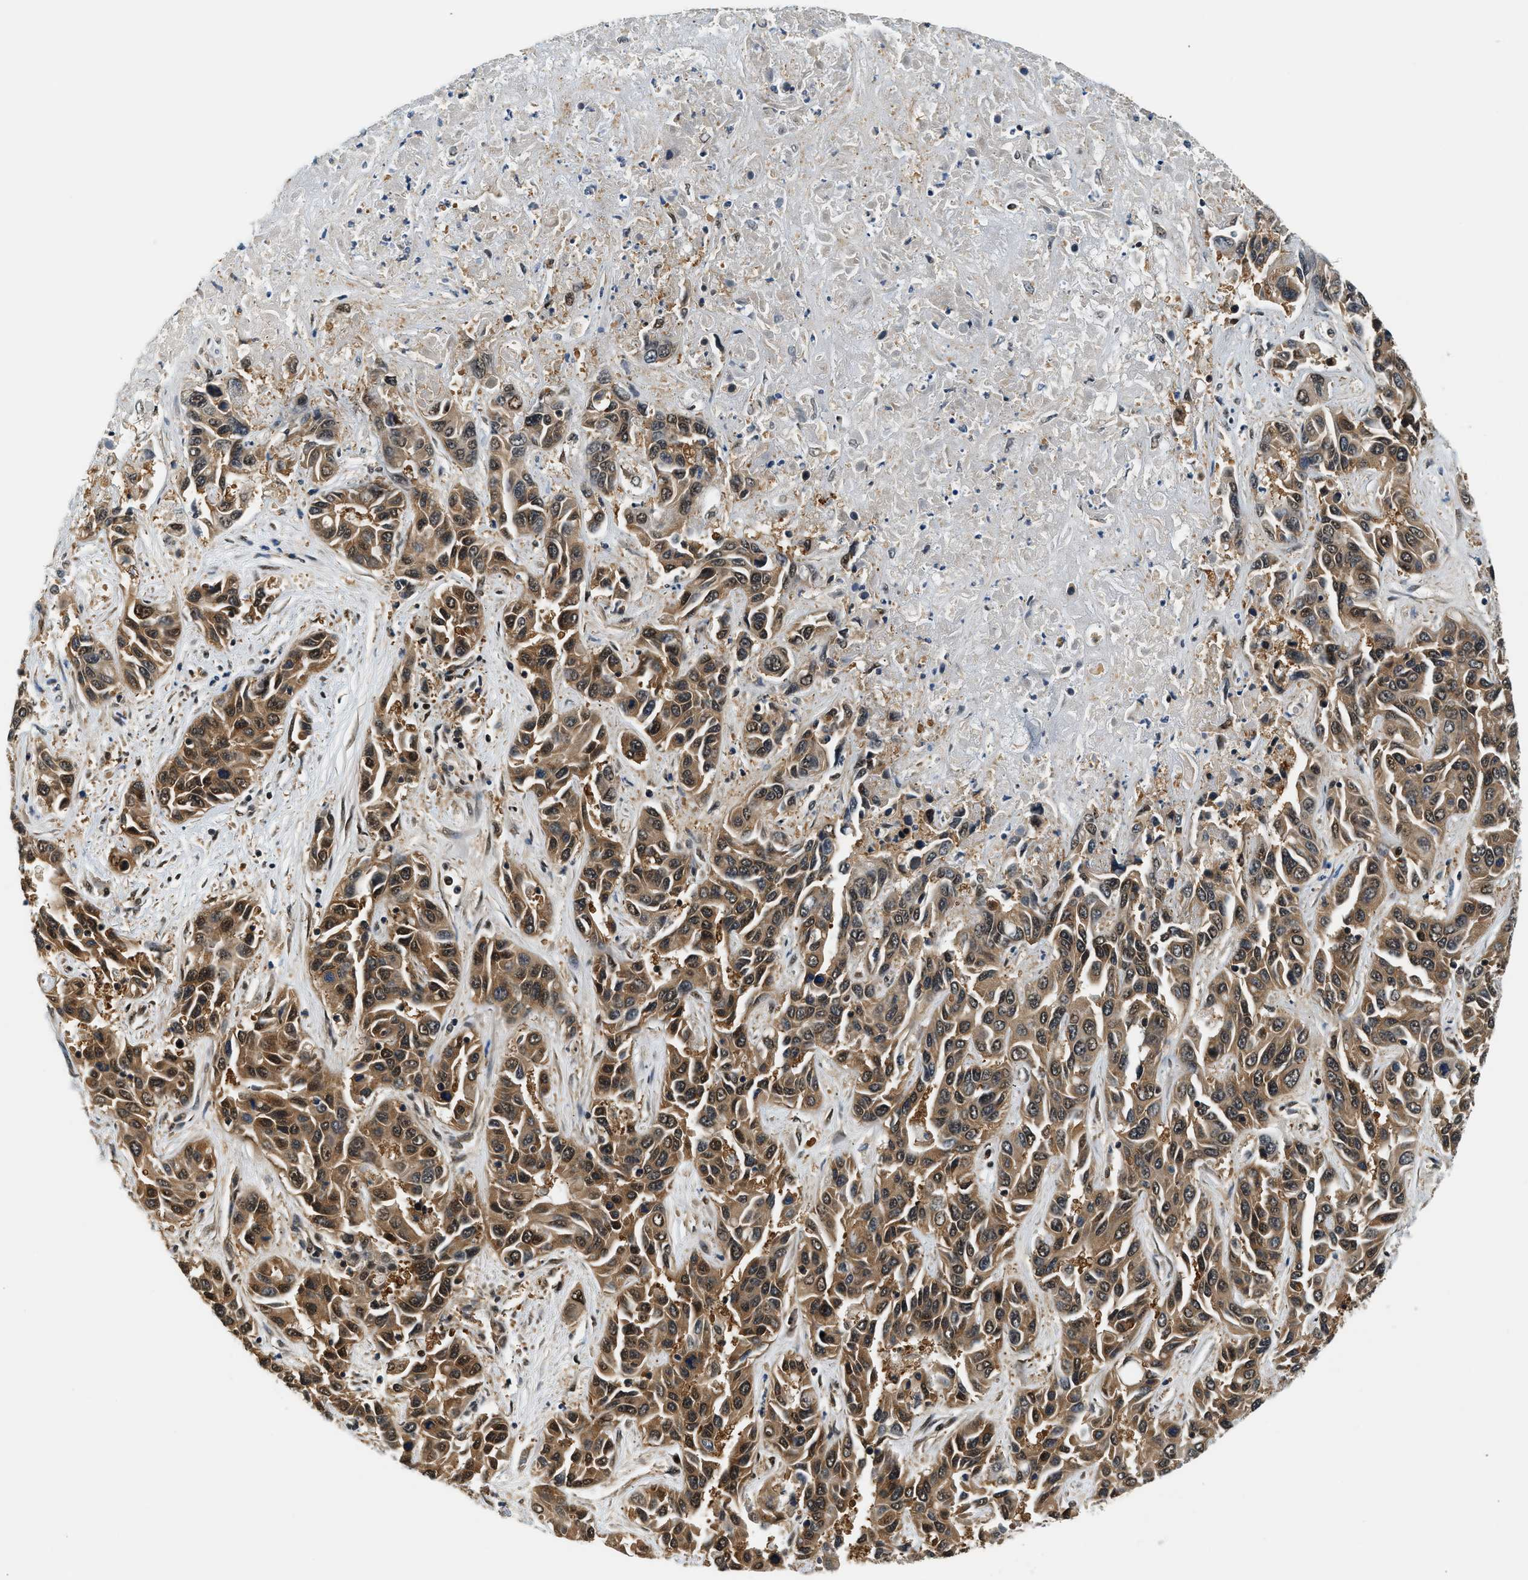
{"staining": {"intensity": "moderate", "quantity": ">75%", "location": "cytoplasmic/membranous"}, "tissue": "liver cancer", "cell_type": "Tumor cells", "image_type": "cancer", "snomed": [{"axis": "morphology", "description": "Cholangiocarcinoma"}, {"axis": "topography", "description": "Liver"}], "caption": "An IHC photomicrograph of neoplastic tissue is shown. Protein staining in brown shows moderate cytoplasmic/membranous positivity in liver cholangiocarcinoma within tumor cells. Immunohistochemistry stains the protein of interest in brown and the nuclei are stained blue.", "gene": "PSMD3", "patient": {"sex": "female", "age": 52}}